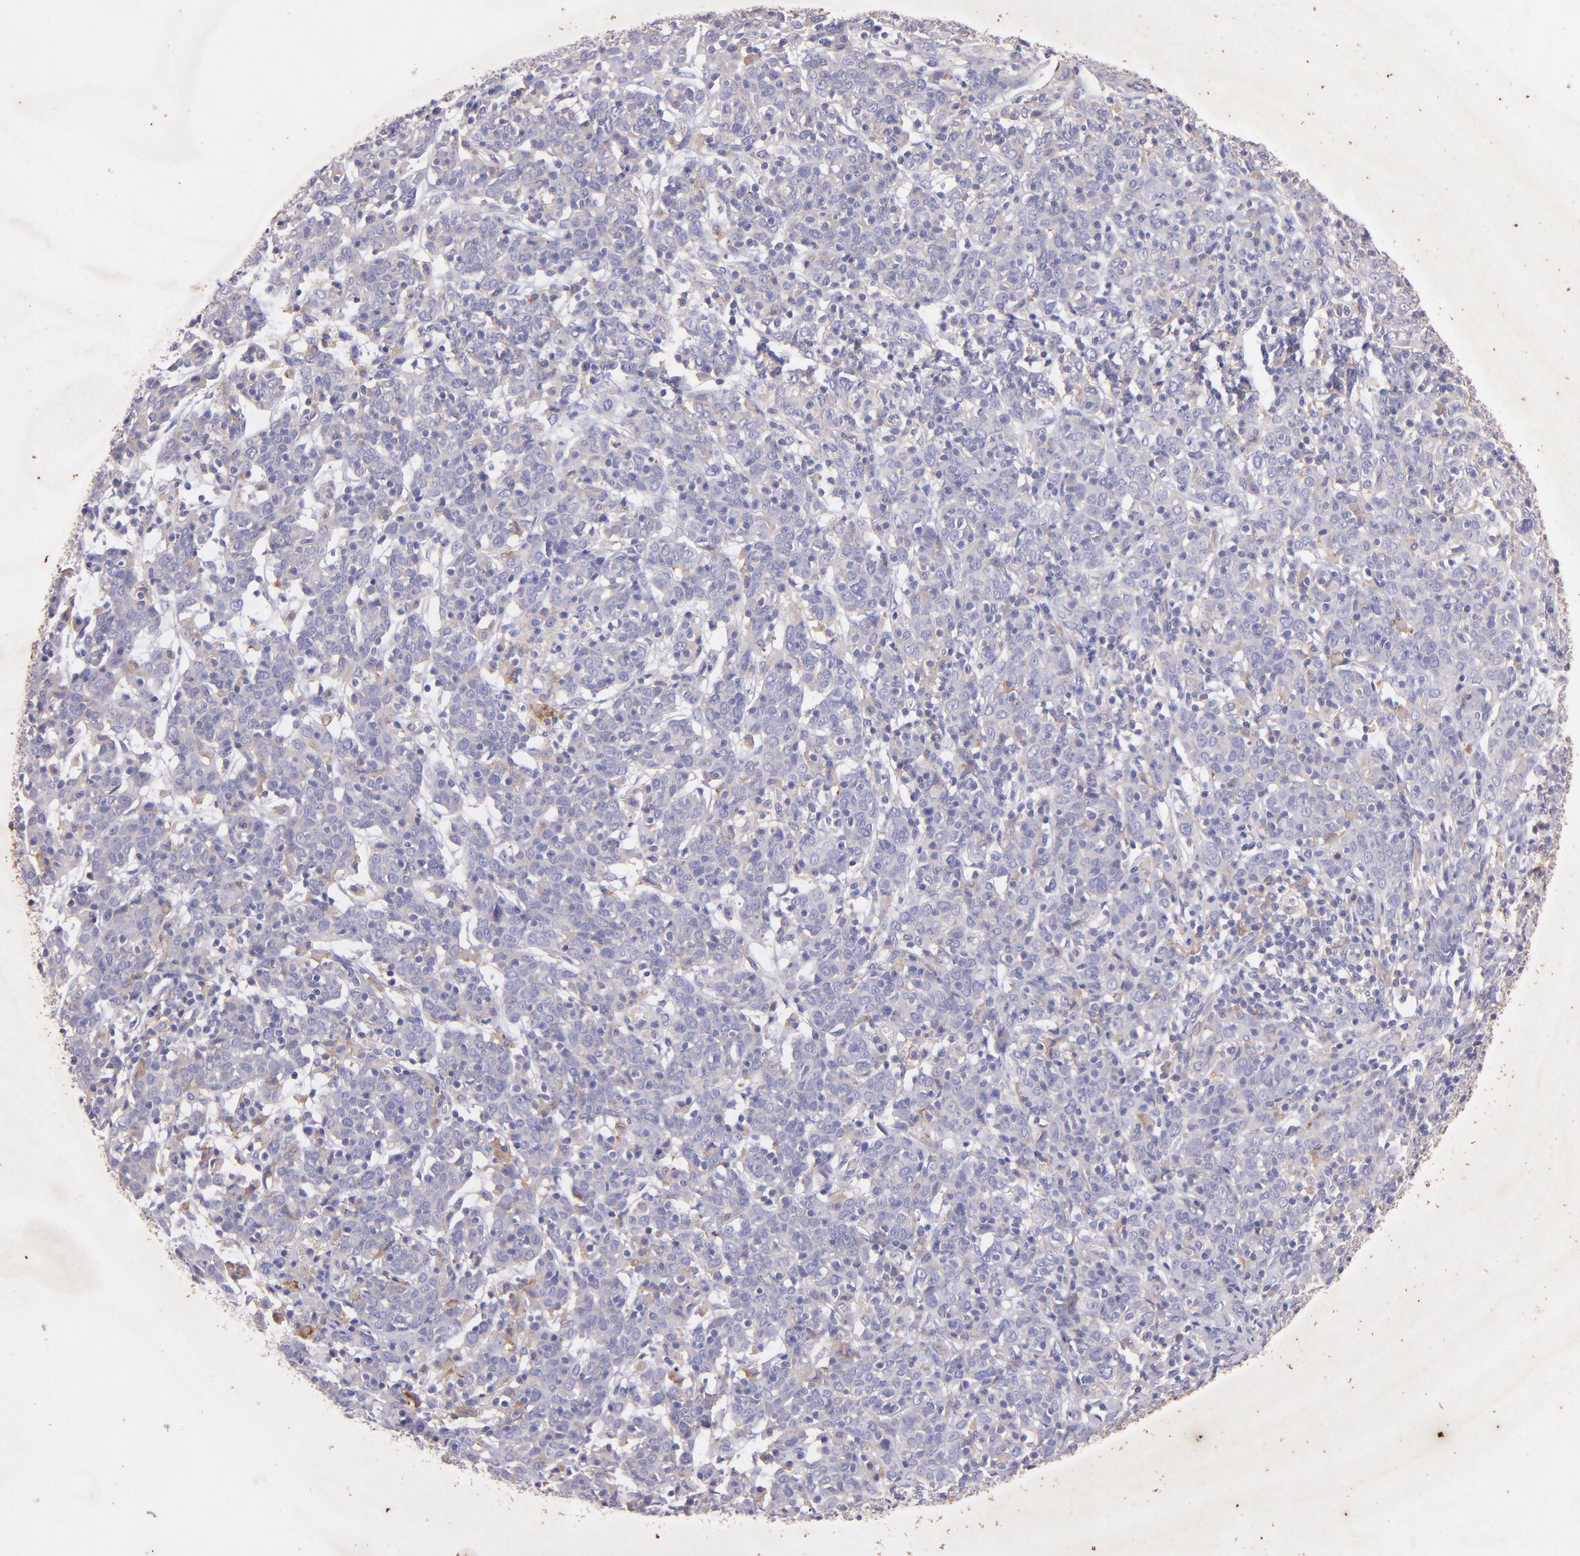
{"staining": {"intensity": "negative", "quantity": "none", "location": "none"}, "tissue": "cervical cancer", "cell_type": "Tumor cells", "image_type": "cancer", "snomed": [{"axis": "morphology", "description": "Normal tissue, NOS"}, {"axis": "morphology", "description": "Squamous cell carcinoma, NOS"}, {"axis": "topography", "description": "Cervix"}], "caption": "This is an immunohistochemistry (IHC) micrograph of squamous cell carcinoma (cervical). There is no expression in tumor cells.", "gene": "RET", "patient": {"sex": "female", "age": 67}}